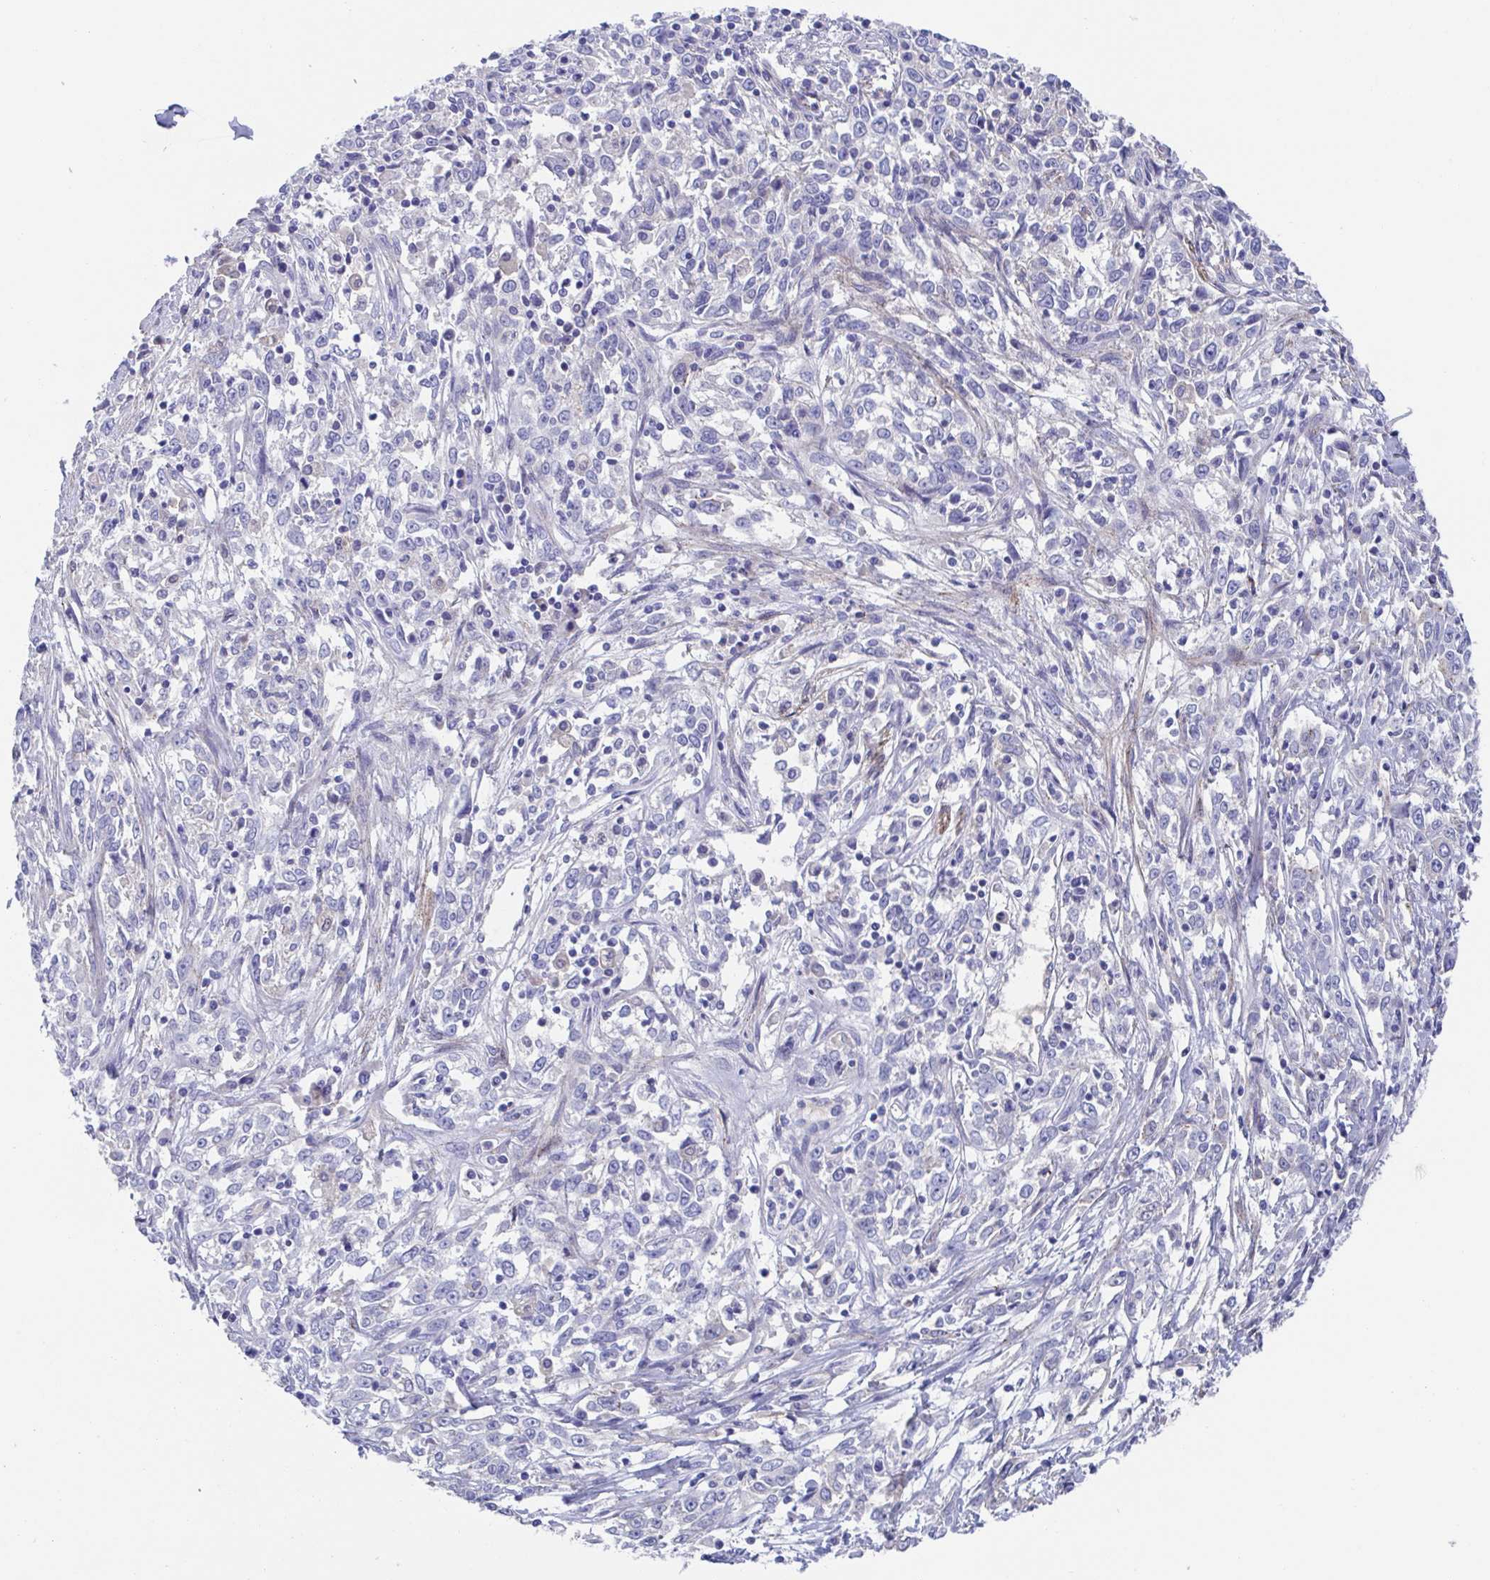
{"staining": {"intensity": "negative", "quantity": "none", "location": "none"}, "tissue": "cervical cancer", "cell_type": "Tumor cells", "image_type": "cancer", "snomed": [{"axis": "morphology", "description": "Adenocarcinoma, NOS"}, {"axis": "topography", "description": "Cervix"}], "caption": "Micrograph shows no protein expression in tumor cells of adenocarcinoma (cervical) tissue. The staining is performed using DAB brown chromogen with nuclei counter-stained in using hematoxylin.", "gene": "CDH2", "patient": {"sex": "female", "age": 40}}